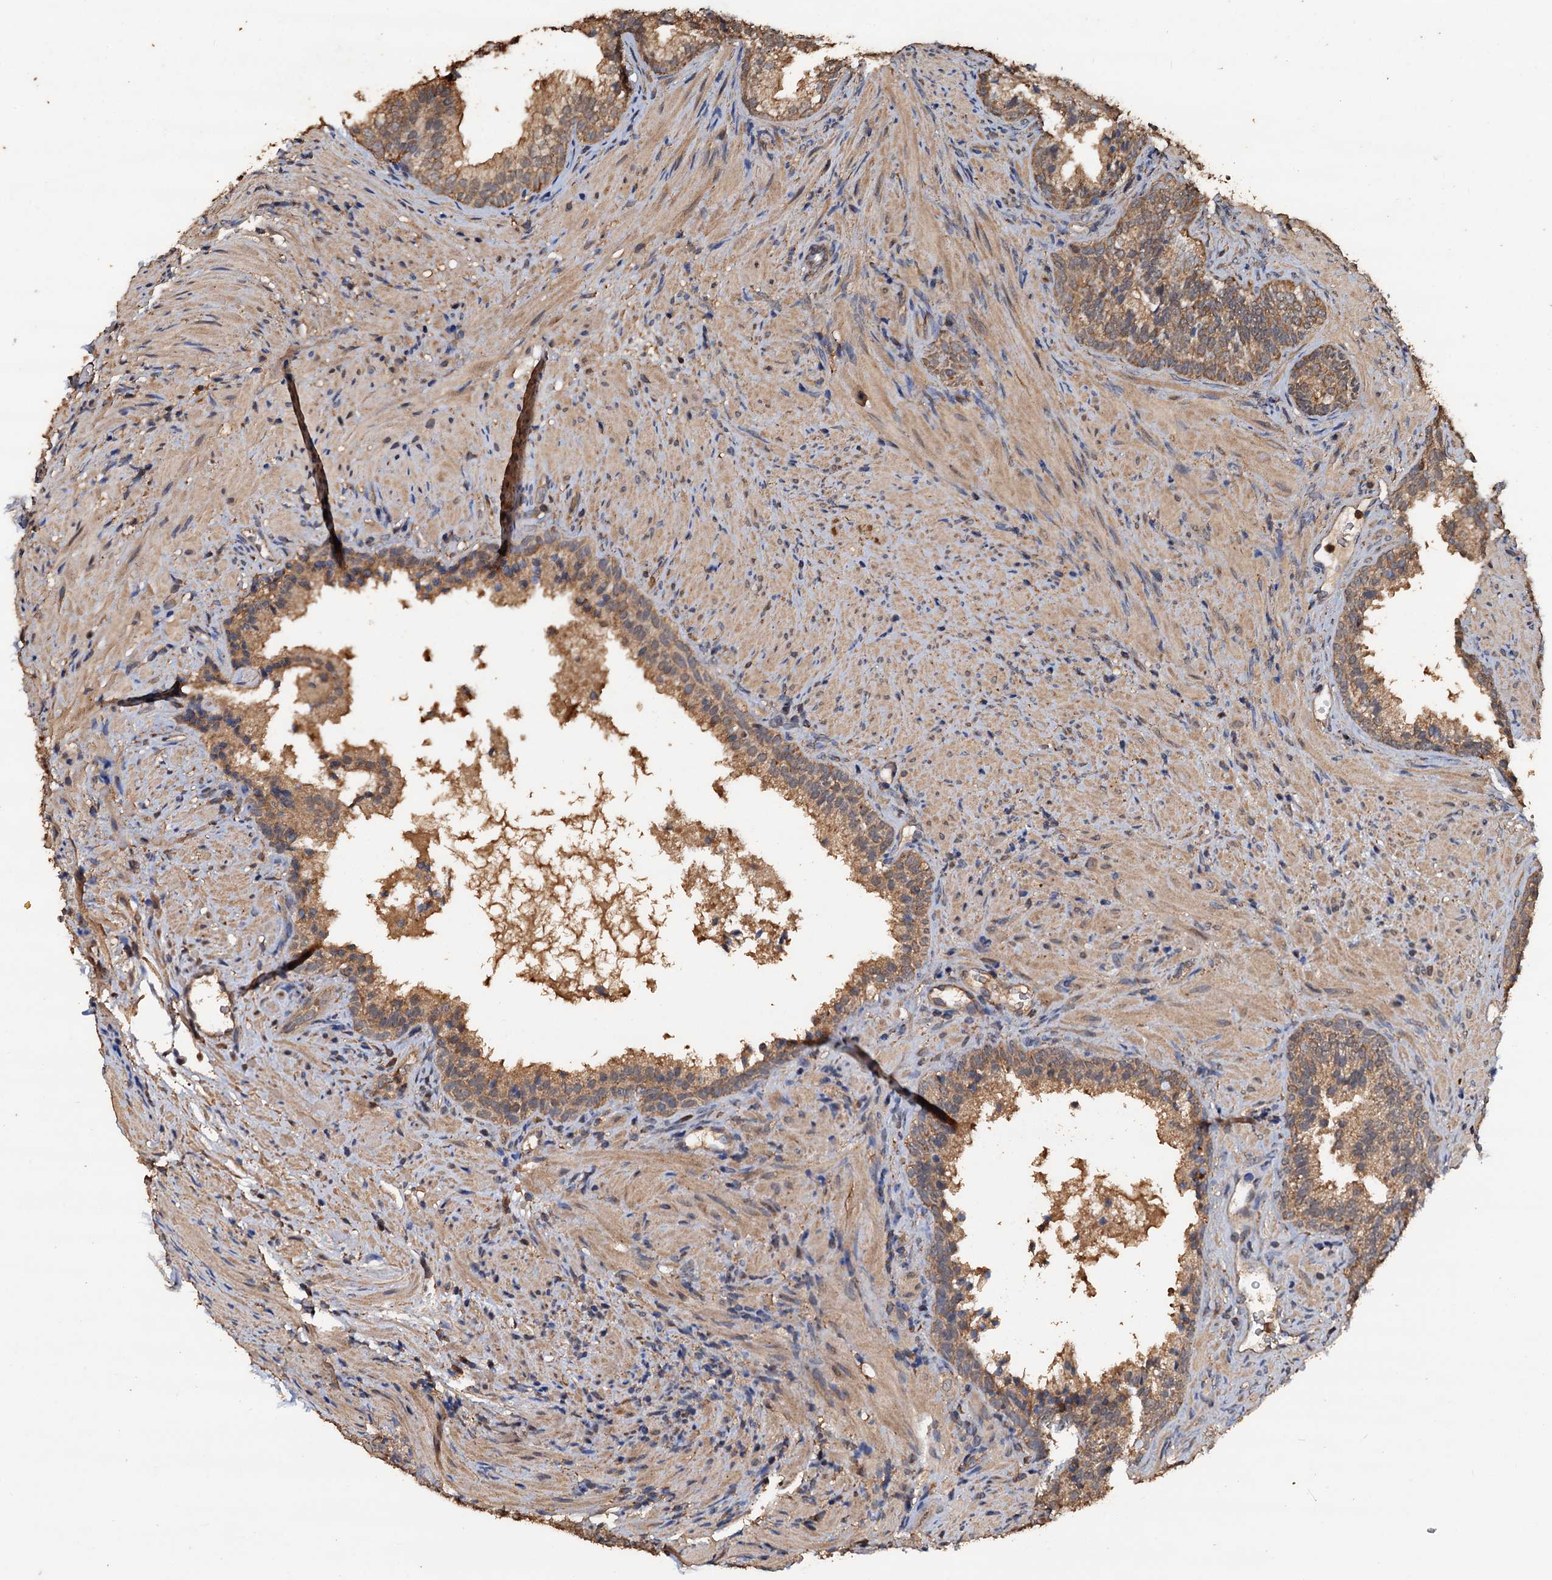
{"staining": {"intensity": "moderate", "quantity": ">75%", "location": "cytoplasmic/membranous,nuclear"}, "tissue": "prostate", "cell_type": "Glandular cells", "image_type": "normal", "snomed": [{"axis": "morphology", "description": "Normal tissue, NOS"}, {"axis": "topography", "description": "Prostate"}], "caption": "A photomicrograph of human prostate stained for a protein shows moderate cytoplasmic/membranous,nuclear brown staining in glandular cells.", "gene": "PSMD9", "patient": {"sex": "male", "age": 76}}